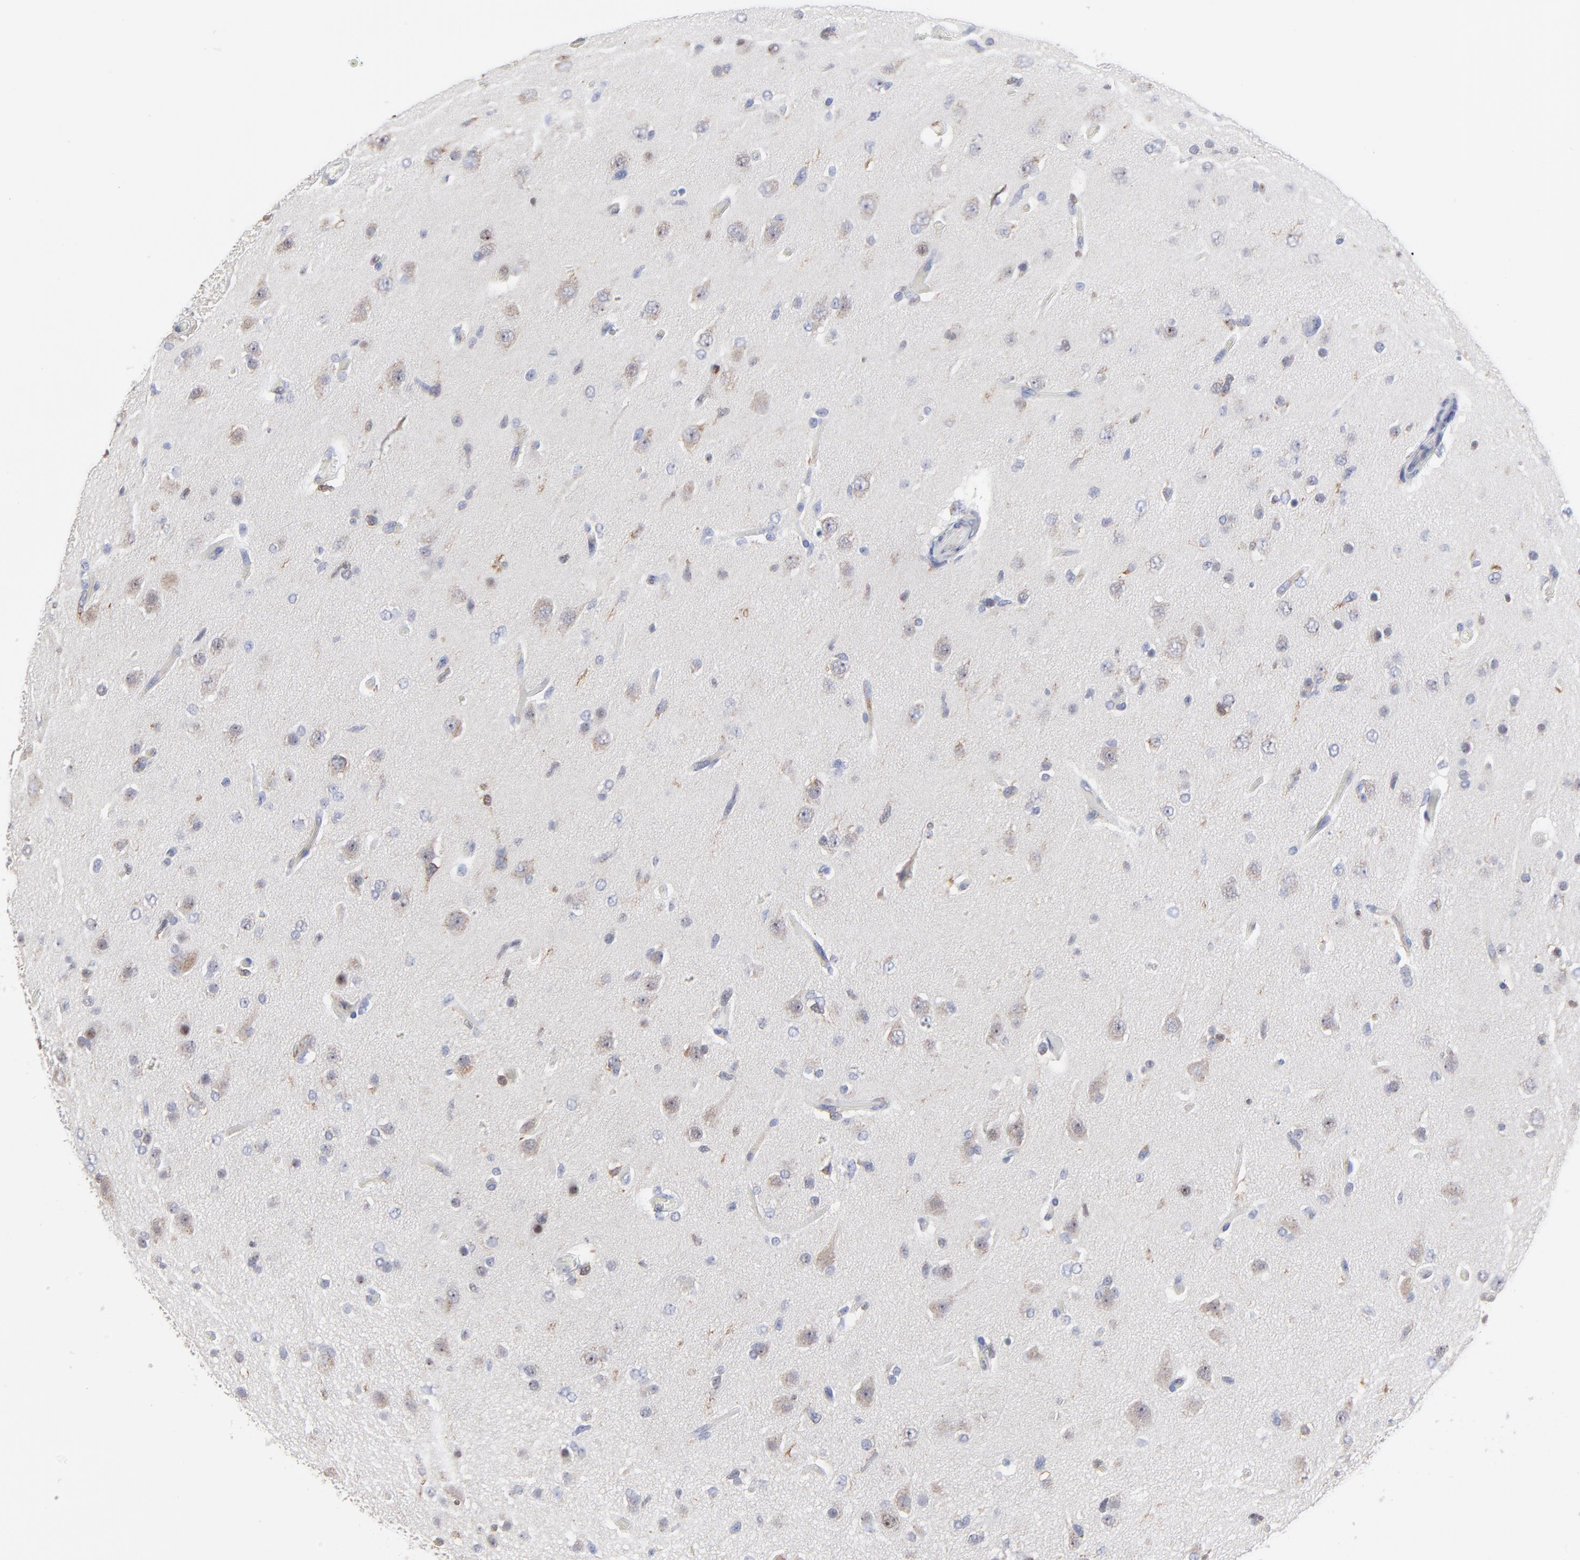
{"staining": {"intensity": "weak", "quantity": "<25%", "location": "cytoplasmic/membranous"}, "tissue": "glioma", "cell_type": "Tumor cells", "image_type": "cancer", "snomed": [{"axis": "morphology", "description": "Glioma, malignant, High grade"}, {"axis": "topography", "description": "Brain"}], "caption": "Immunohistochemical staining of human glioma shows no significant positivity in tumor cells.", "gene": "NCAPH", "patient": {"sex": "male", "age": 77}}